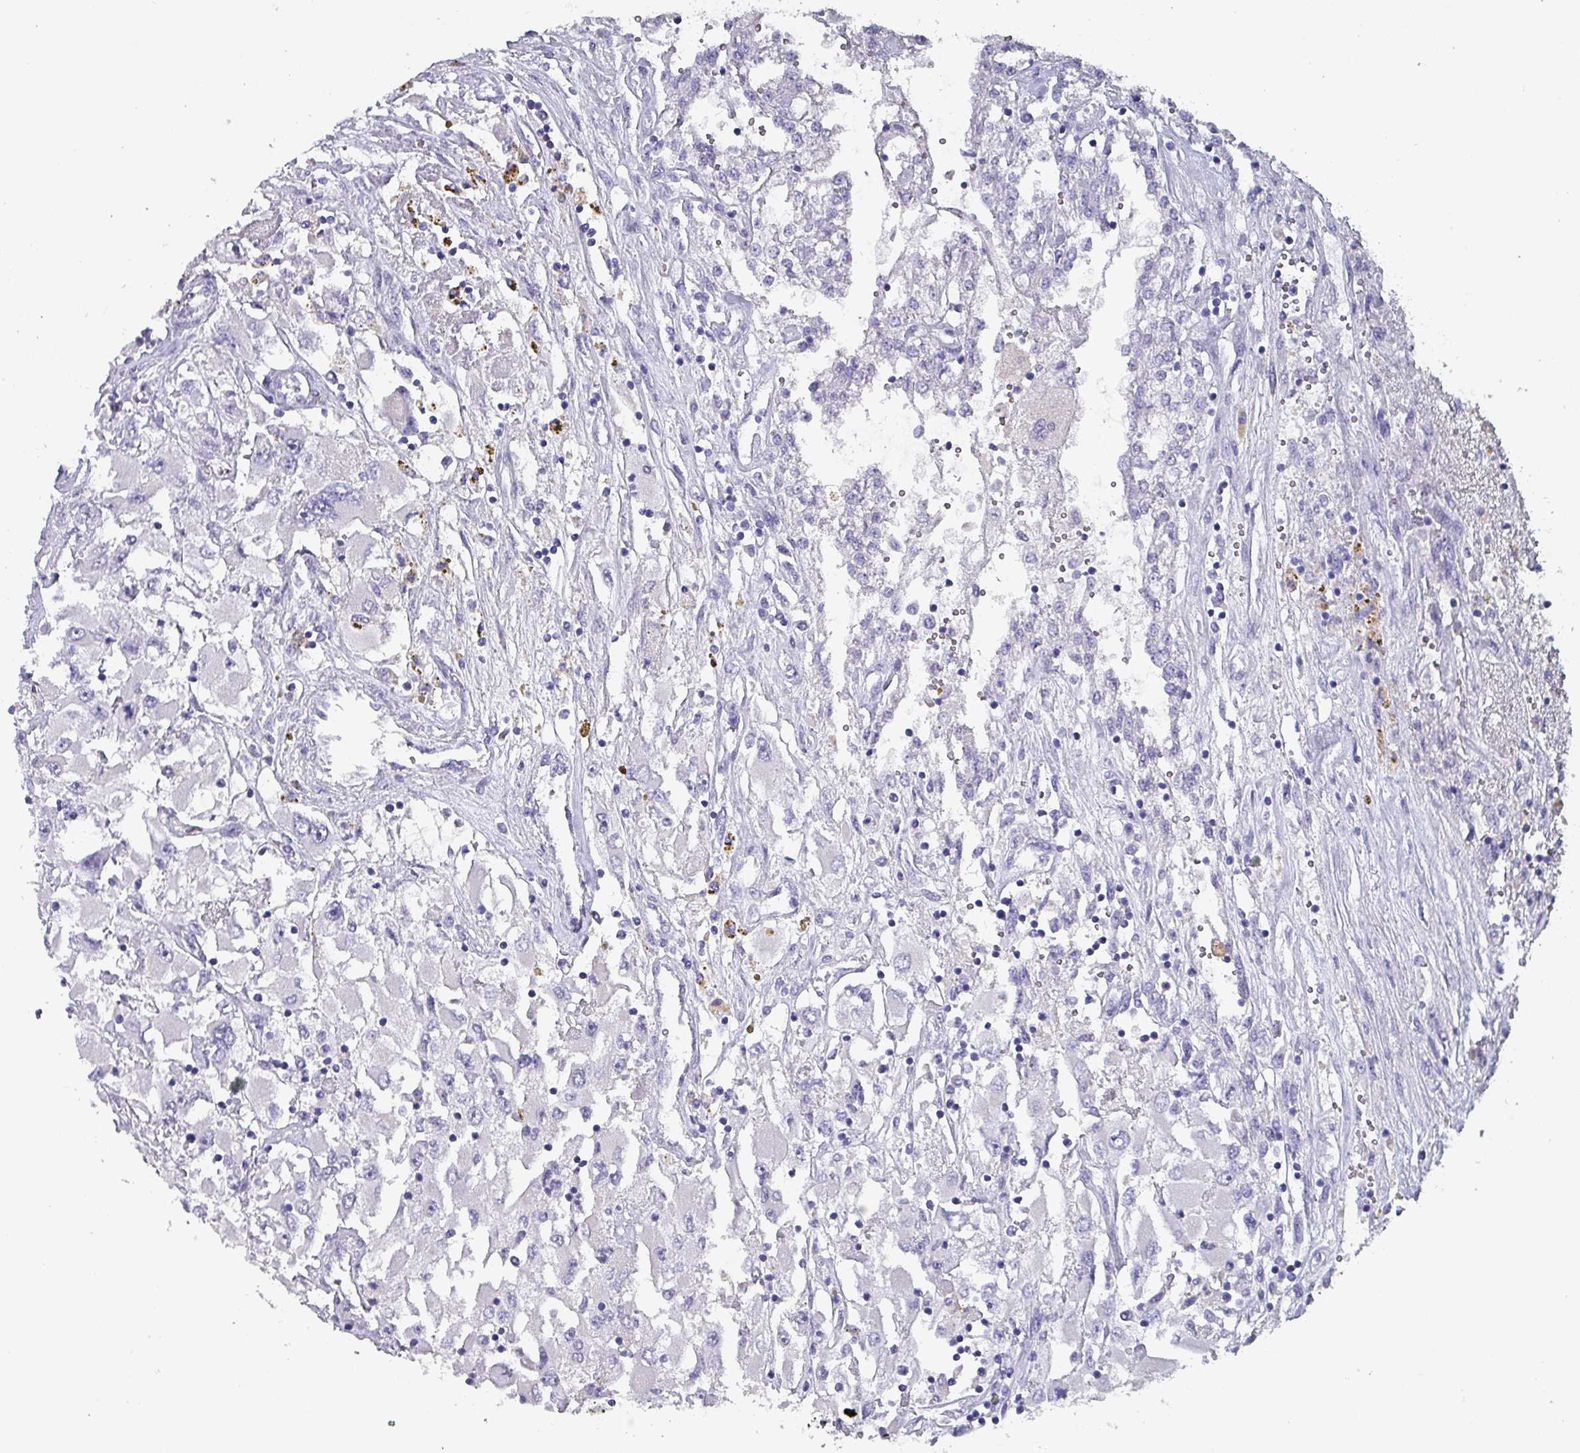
{"staining": {"intensity": "negative", "quantity": "none", "location": "none"}, "tissue": "renal cancer", "cell_type": "Tumor cells", "image_type": "cancer", "snomed": [{"axis": "morphology", "description": "Adenocarcinoma, NOS"}, {"axis": "topography", "description": "Kidney"}], "caption": "Tumor cells show no significant staining in renal cancer (adenocarcinoma). The staining is performed using DAB brown chromogen with nuclei counter-stained in using hematoxylin.", "gene": "INS-IGF2", "patient": {"sex": "female", "age": 52}}